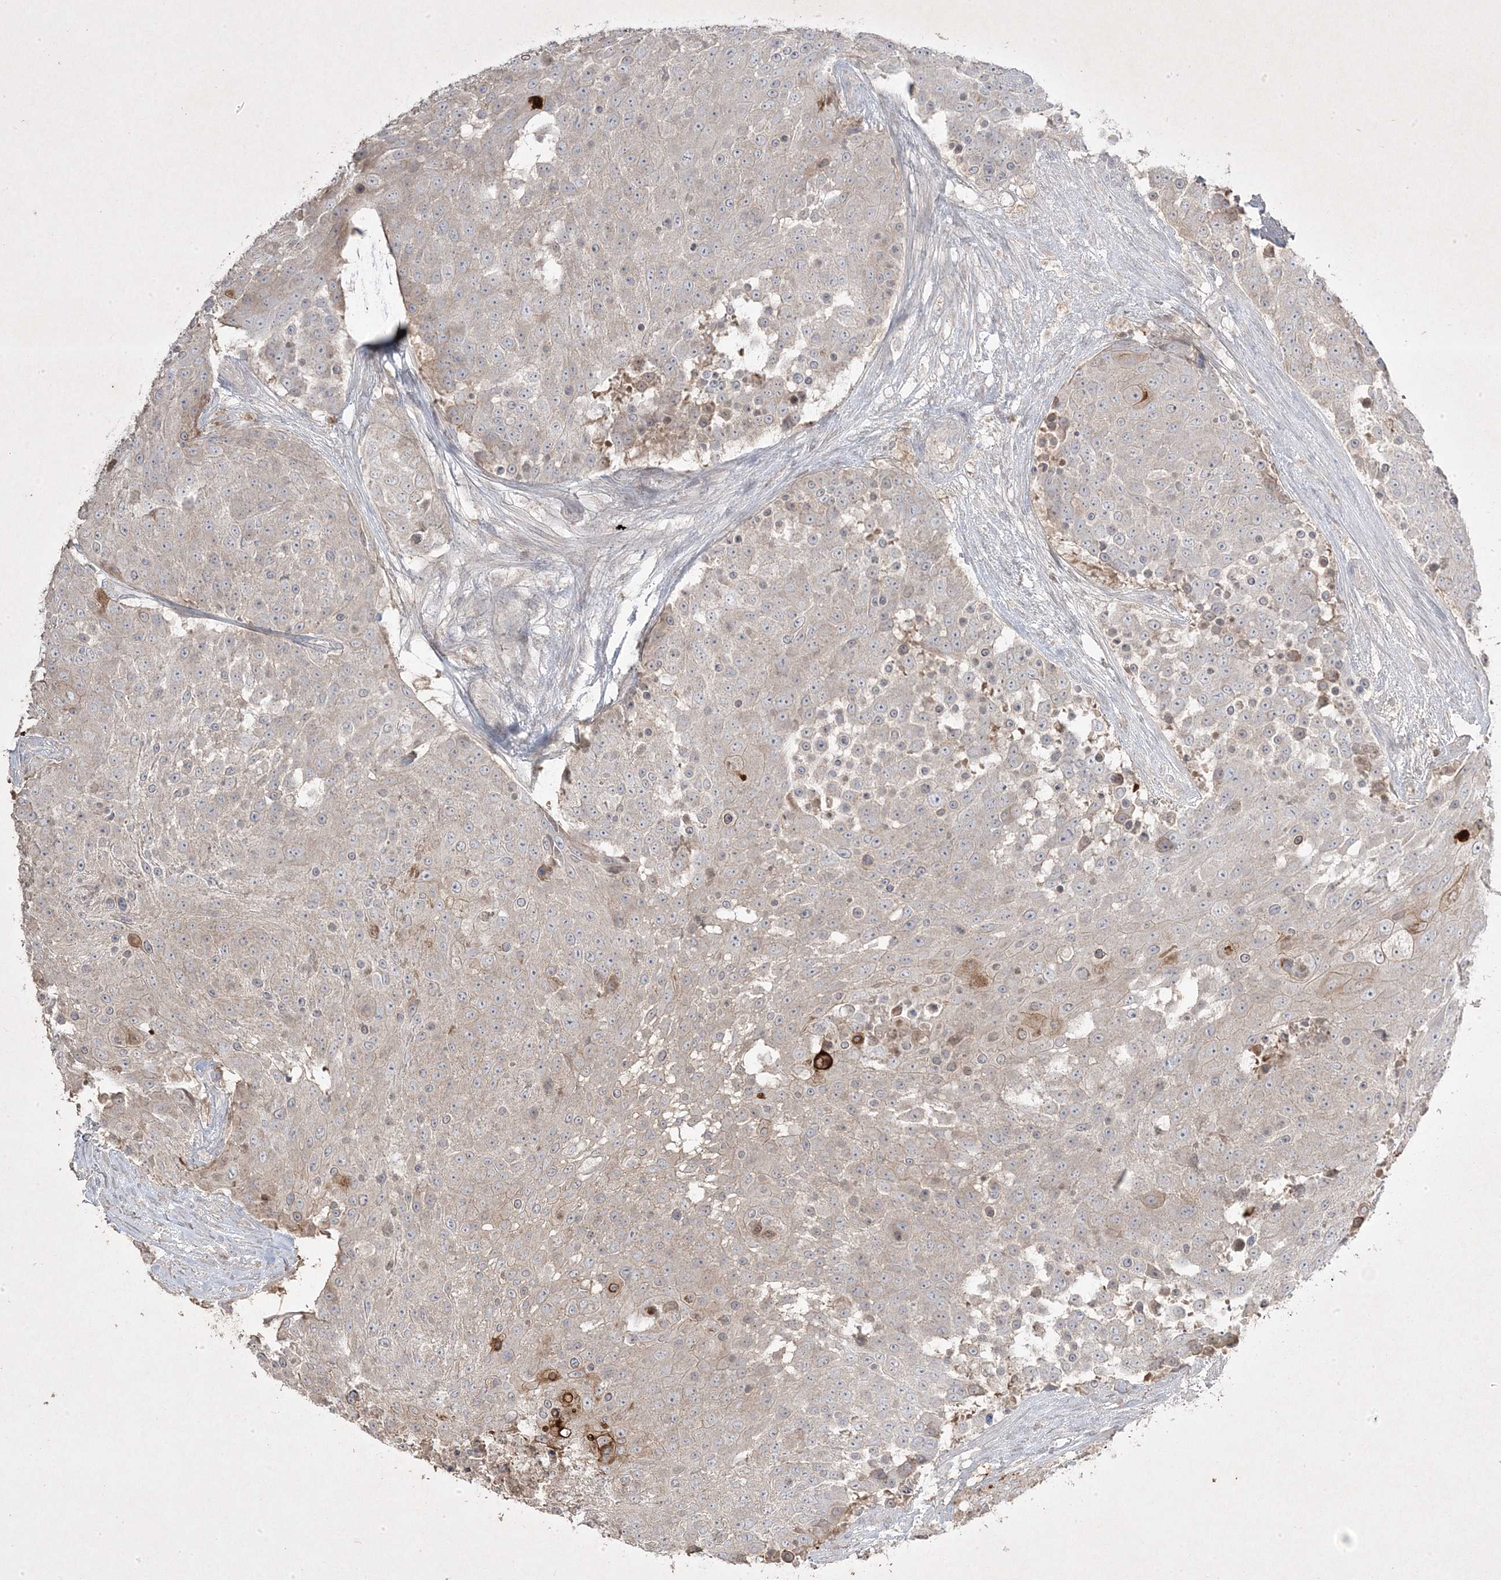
{"staining": {"intensity": "weak", "quantity": "<25%", "location": "cytoplasmic/membranous"}, "tissue": "urothelial cancer", "cell_type": "Tumor cells", "image_type": "cancer", "snomed": [{"axis": "morphology", "description": "Urothelial carcinoma, High grade"}, {"axis": "topography", "description": "Urinary bladder"}], "caption": "DAB immunohistochemical staining of human high-grade urothelial carcinoma reveals no significant expression in tumor cells.", "gene": "RGL4", "patient": {"sex": "female", "age": 63}}